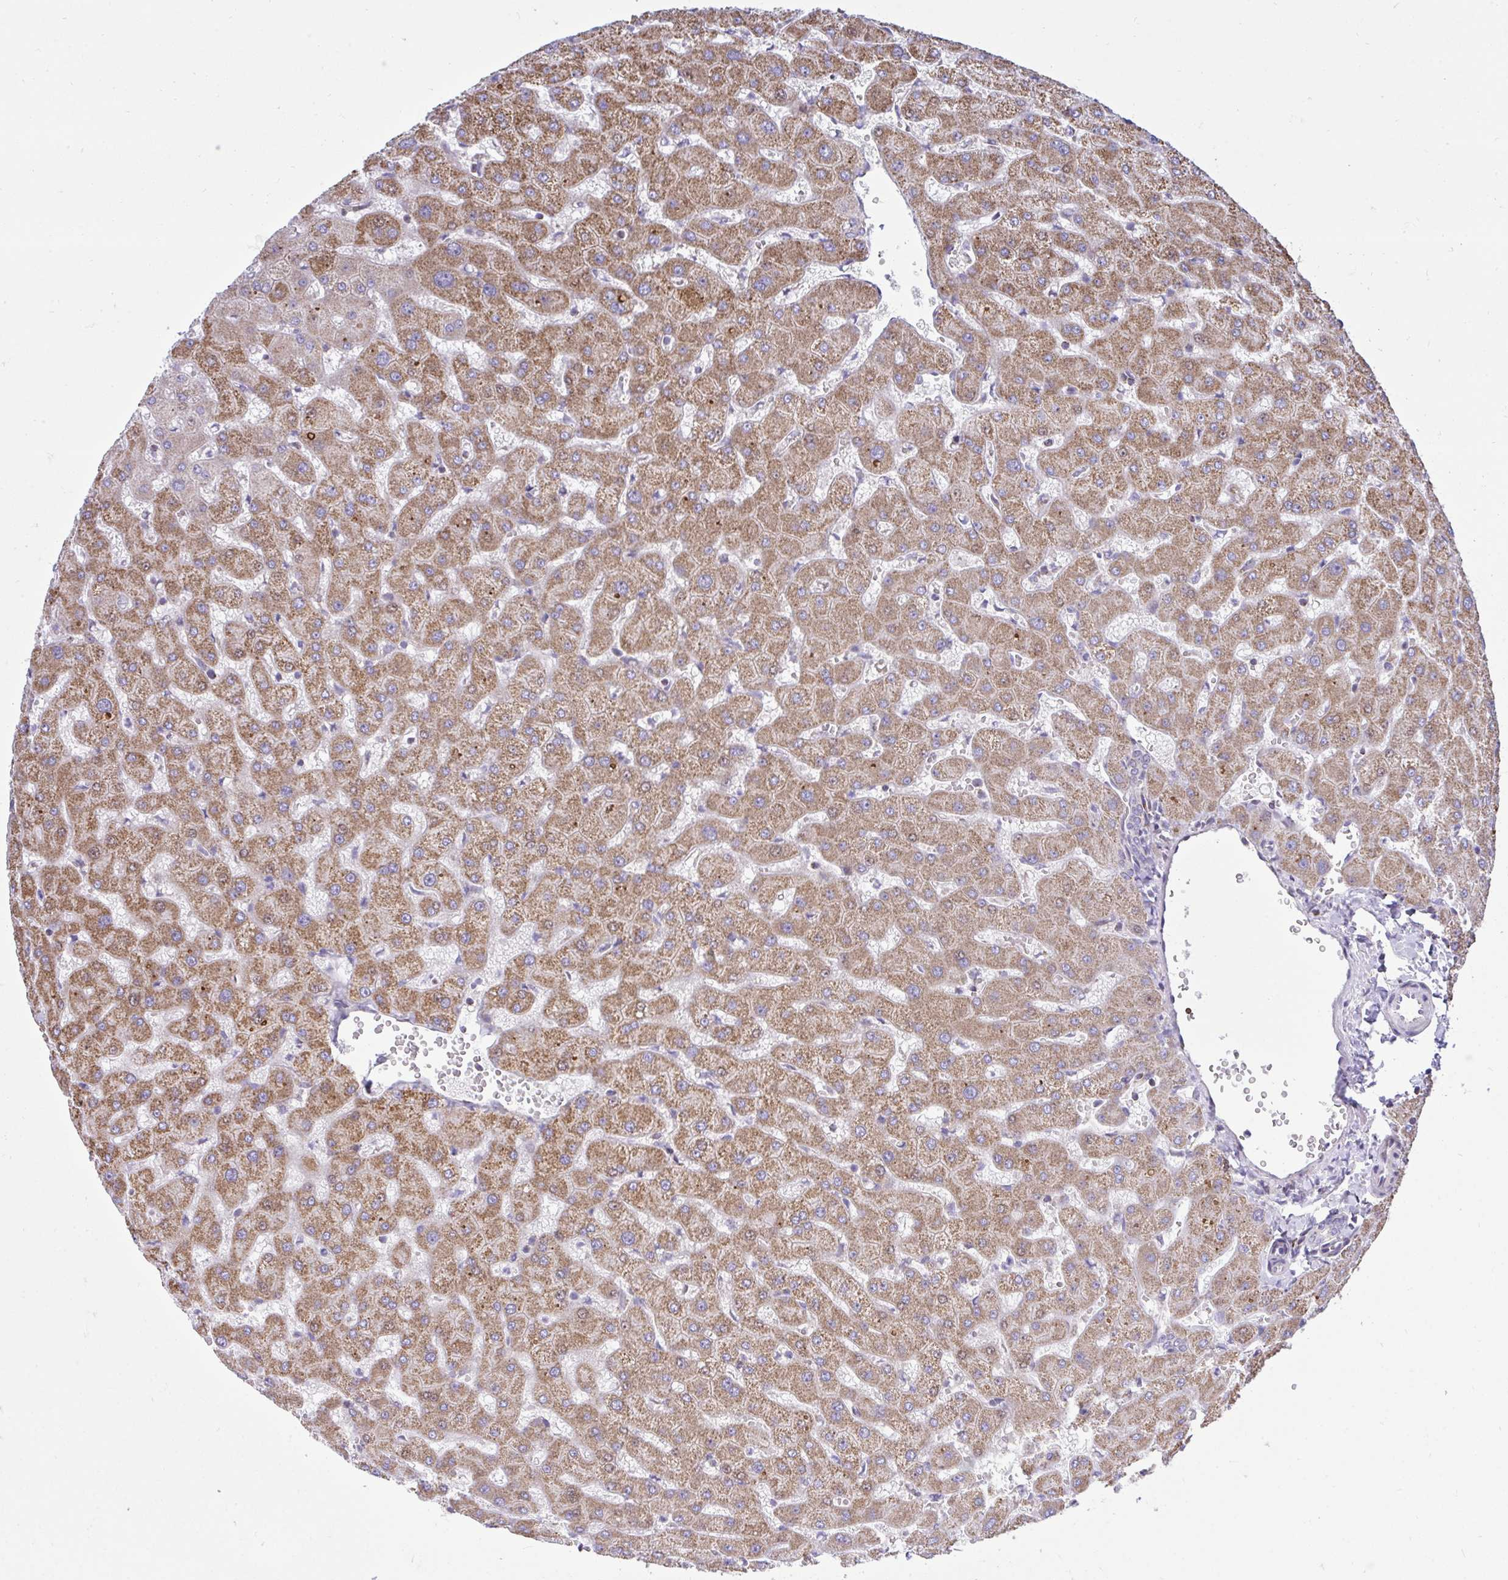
{"staining": {"intensity": "negative", "quantity": "none", "location": "none"}, "tissue": "liver", "cell_type": "Cholangiocytes", "image_type": "normal", "snomed": [{"axis": "morphology", "description": "Normal tissue, NOS"}, {"axis": "topography", "description": "Liver"}], "caption": "Immunohistochemistry (IHC) photomicrograph of benign human liver stained for a protein (brown), which exhibits no positivity in cholangiocytes. (Brightfield microscopy of DAB (3,3'-diaminobenzidine) IHC at high magnification).", "gene": "ZNF362", "patient": {"sex": "female", "age": 63}}